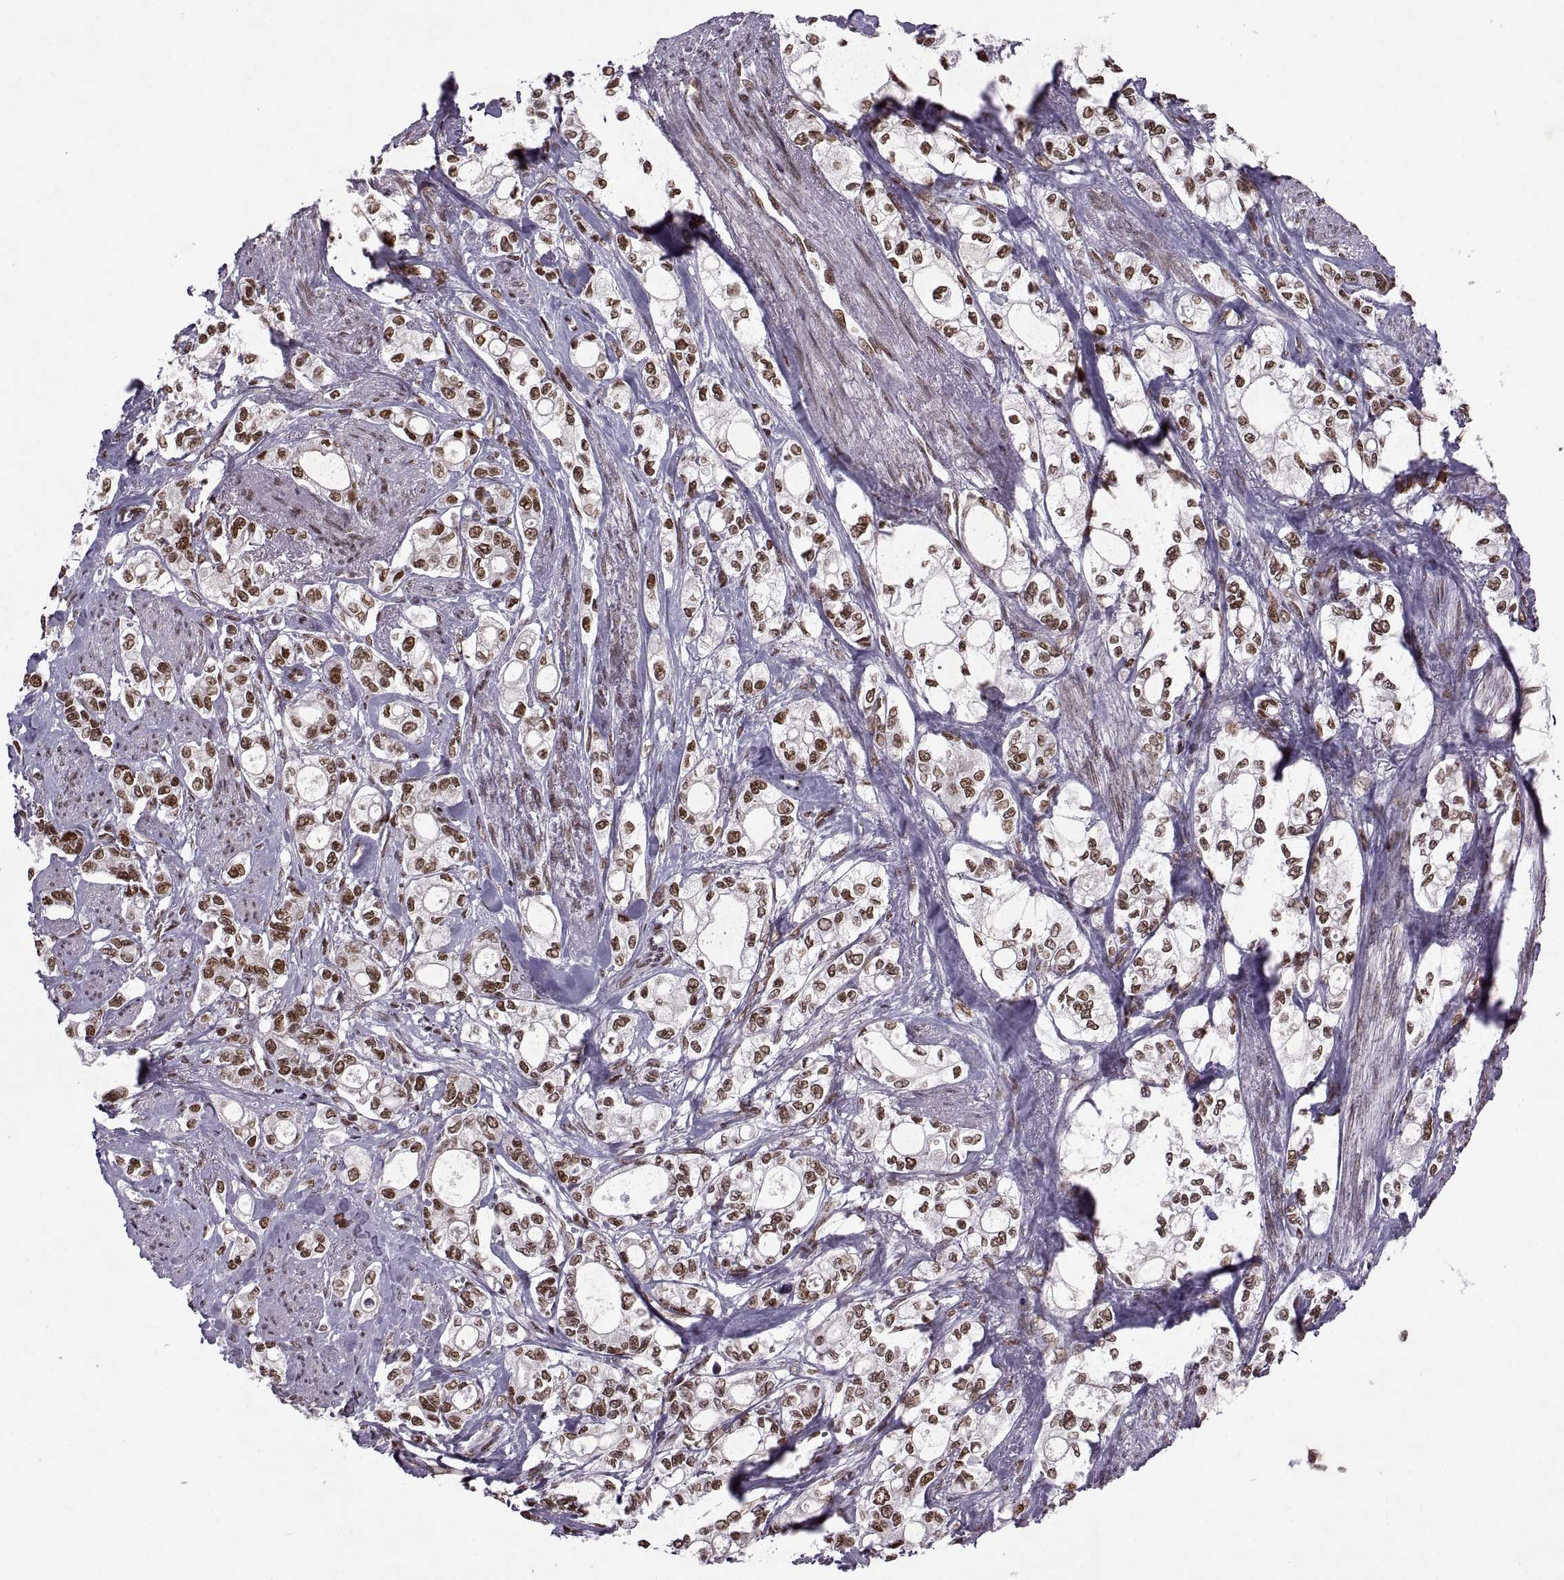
{"staining": {"intensity": "strong", "quantity": ">75%", "location": "nuclear"}, "tissue": "stomach cancer", "cell_type": "Tumor cells", "image_type": "cancer", "snomed": [{"axis": "morphology", "description": "Adenocarcinoma, NOS"}, {"axis": "topography", "description": "Stomach"}], "caption": "This is an image of immunohistochemistry staining of adenocarcinoma (stomach), which shows strong staining in the nuclear of tumor cells.", "gene": "MT1E", "patient": {"sex": "male", "age": 63}}